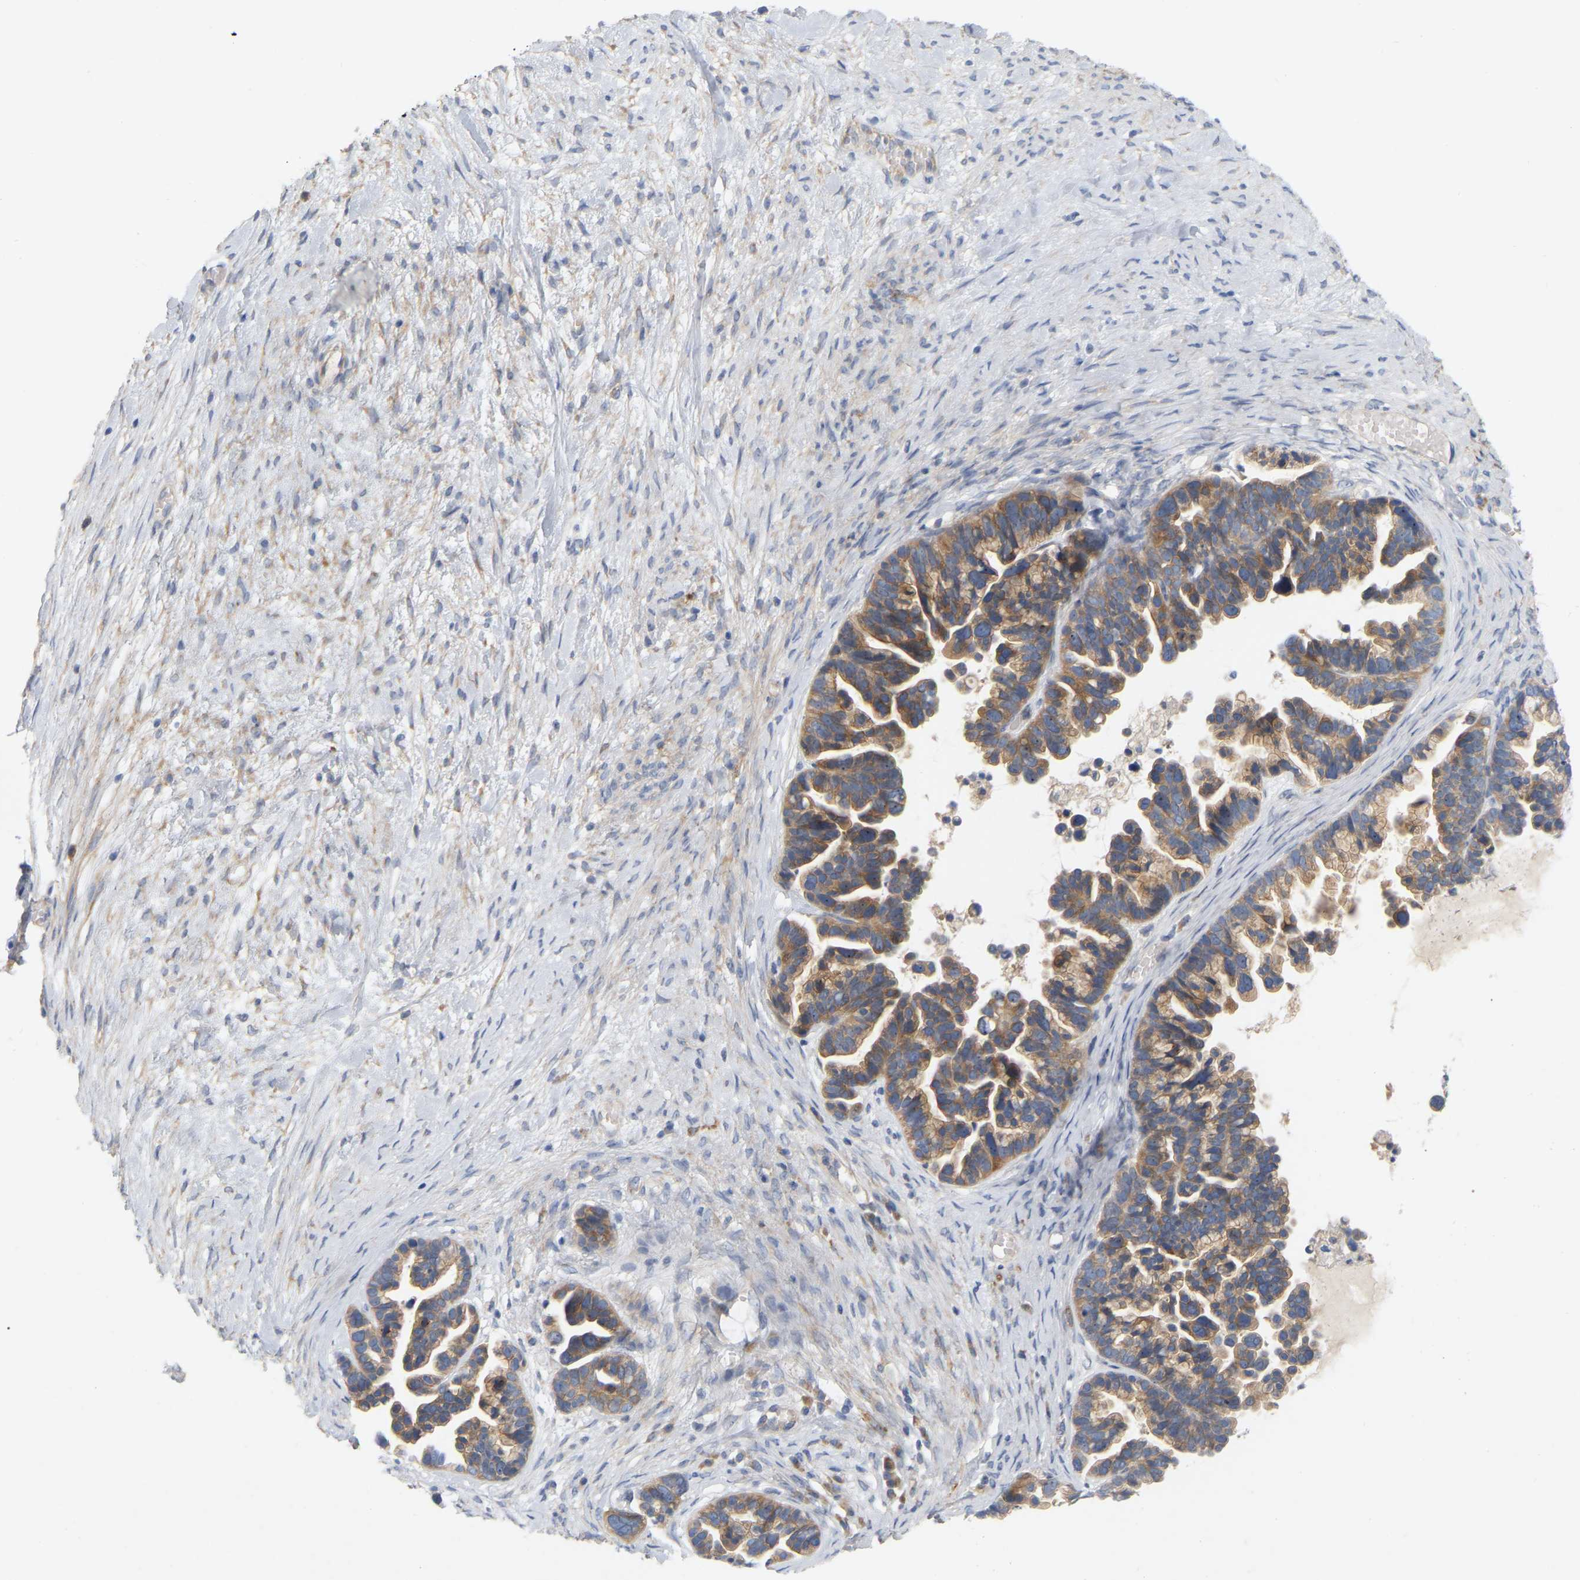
{"staining": {"intensity": "moderate", "quantity": ">75%", "location": "cytoplasmic/membranous"}, "tissue": "ovarian cancer", "cell_type": "Tumor cells", "image_type": "cancer", "snomed": [{"axis": "morphology", "description": "Cystadenocarcinoma, serous, NOS"}, {"axis": "topography", "description": "Ovary"}], "caption": "An image showing moderate cytoplasmic/membranous positivity in approximately >75% of tumor cells in serous cystadenocarcinoma (ovarian), as visualized by brown immunohistochemical staining.", "gene": "MINDY4", "patient": {"sex": "female", "age": 56}}